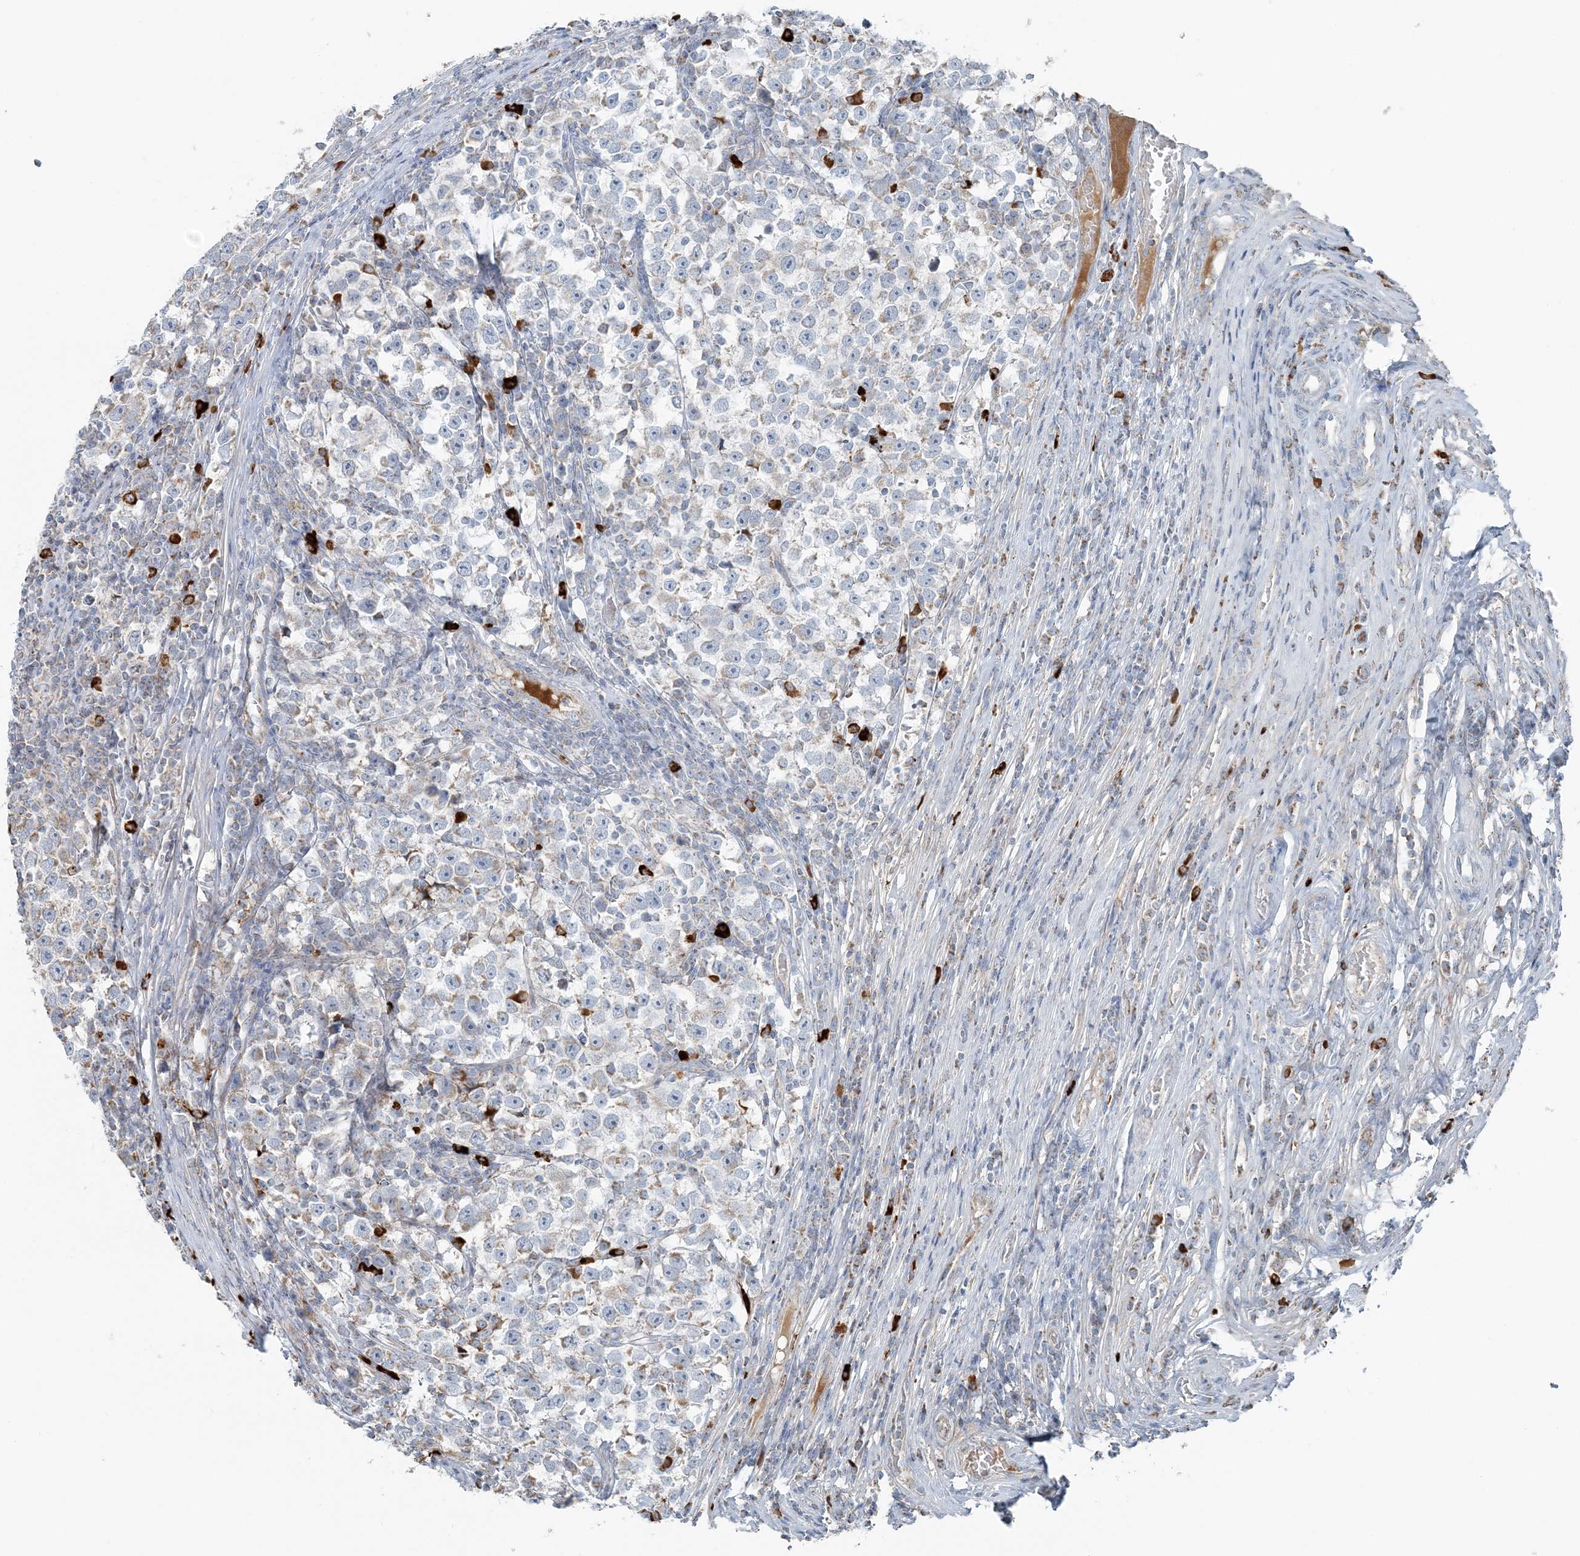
{"staining": {"intensity": "weak", "quantity": "<25%", "location": "cytoplasmic/membranous"}, "tissue": "testis cancer", "cell_type": "Tumor cells", "image_type": "cancer", "snomed": [{"axis": "morphology", "description": "Normal tissue, NOS"}, {"axis": "morphology", "description": "Seminoma, NOS"}, {"axis": "topography", "description": "Testis"}], "caption": "Immunohistochemistry of testis cancer reveals no staining in tumor cells.", "gene": "SLC22A16", "patient": {"sex": "male", "age": 43}}